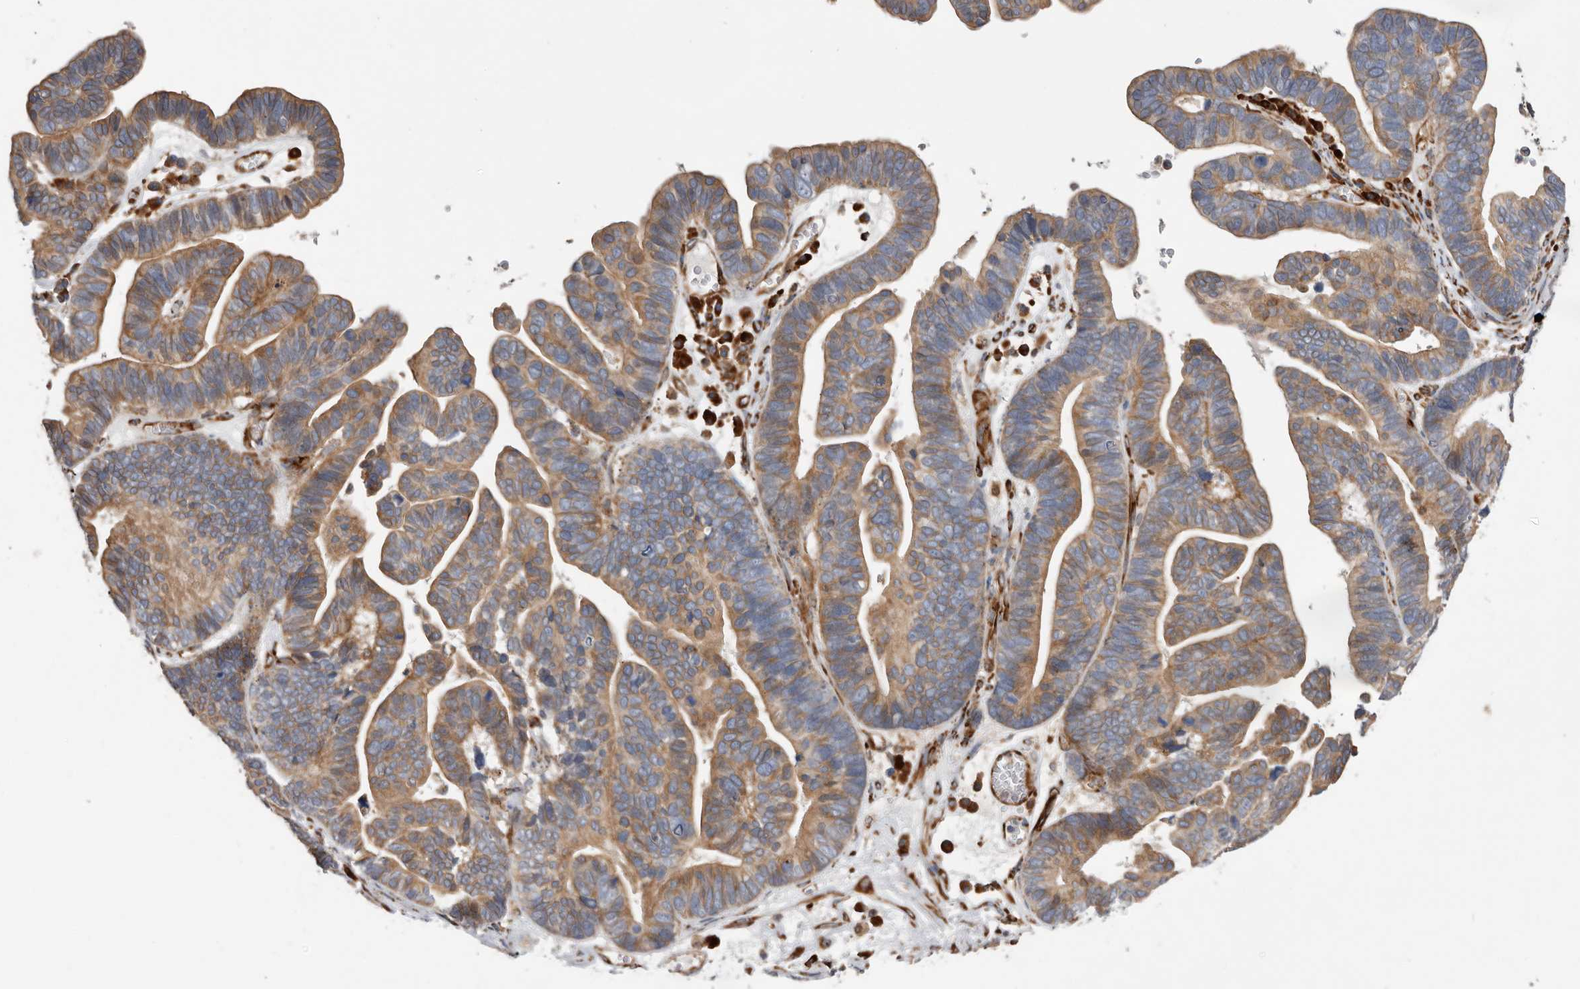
{"staining": {"intensity": "moderate", "quantity": ">75%", "location": "cytoplasmic/membranous"}, "tissue": "ovarian cancer", "cell_type": "Tumor cells", "image_type": "cancer", "snomed": [{"axis": "morphology", "description": "Cystadenocarcinoma, serous, NOS"}, {"axis": "topography", "description": "Ovary"}], "caption": "Ovarian serous cystadenocarcinoma tissue reveals moderate cytoplasmic/membranous positivity in approximately >75% of tumor cells, visualized by immunohistochemistry. The staining is performed using DAB (3,3'-diaminobenzidine) brown chromogen to label protein expression. The nuclei are counter-stained blue using hematoxylin.", "gene": "WDTC1", "patient": {"sex": "female", "age": 56}}